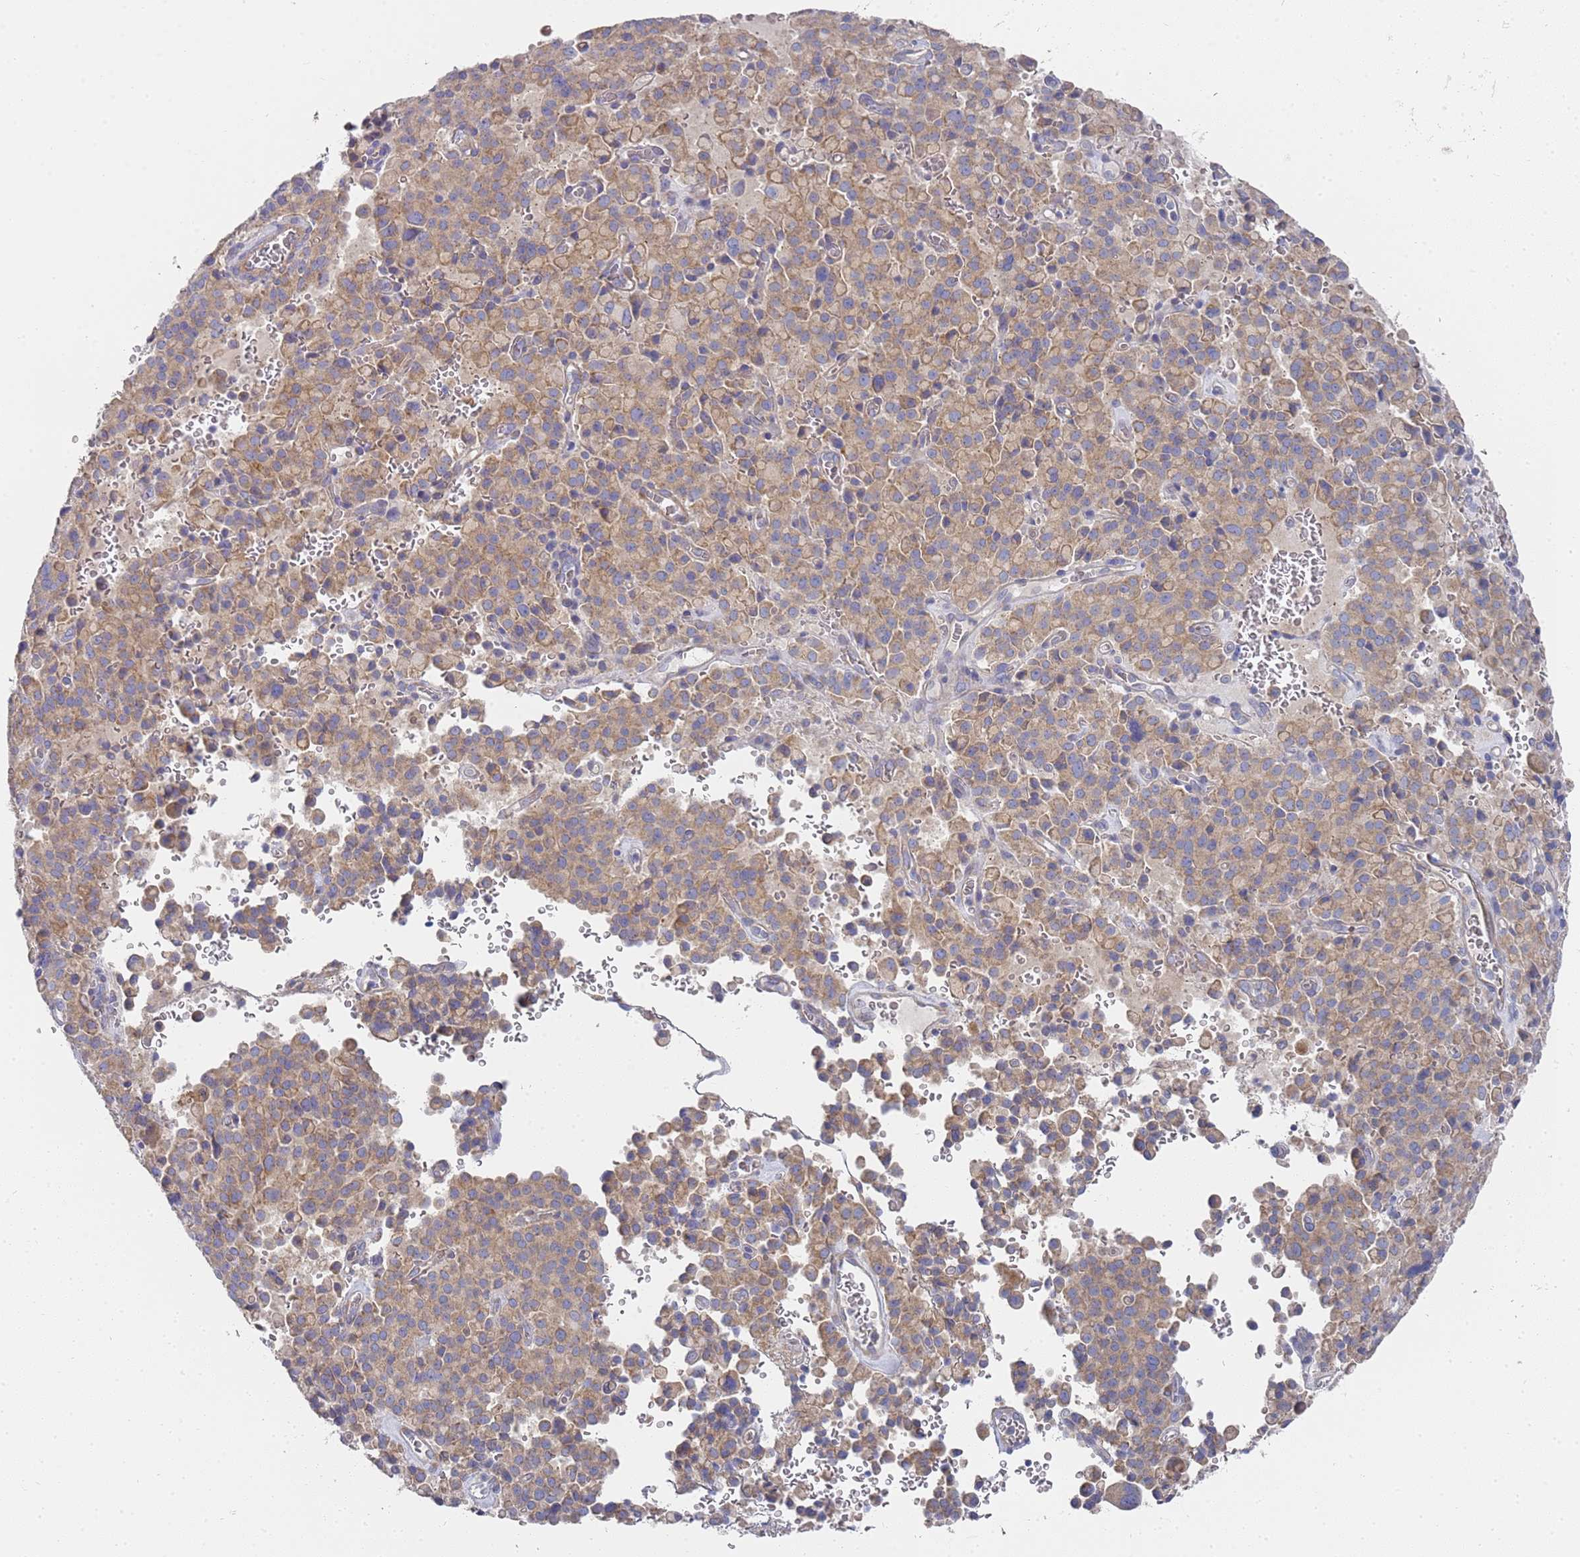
{"staining": {"intensity": "moderate", "quantity": ">75%", "location": "cytoplasmic/membranous"}, "tissue": "pancreatic cancer", "cell_type": "Tumor cells", "image_type": "cancer", "snomed": [{"axis": "morphology", "description": "Adenocarcinoma, NOS"}, {"axis": "topography", "description": "Pancreas"}], "caption": "A photomicrograph showing moderate cytoplasmic/membranous staining in about >75% of tumor cells in pancreatic adenocarcinoma, as visualized by brown immunohistochemical staining.", "gene": "SCAPER", "patient": {"sex": "male", "age": 65}}